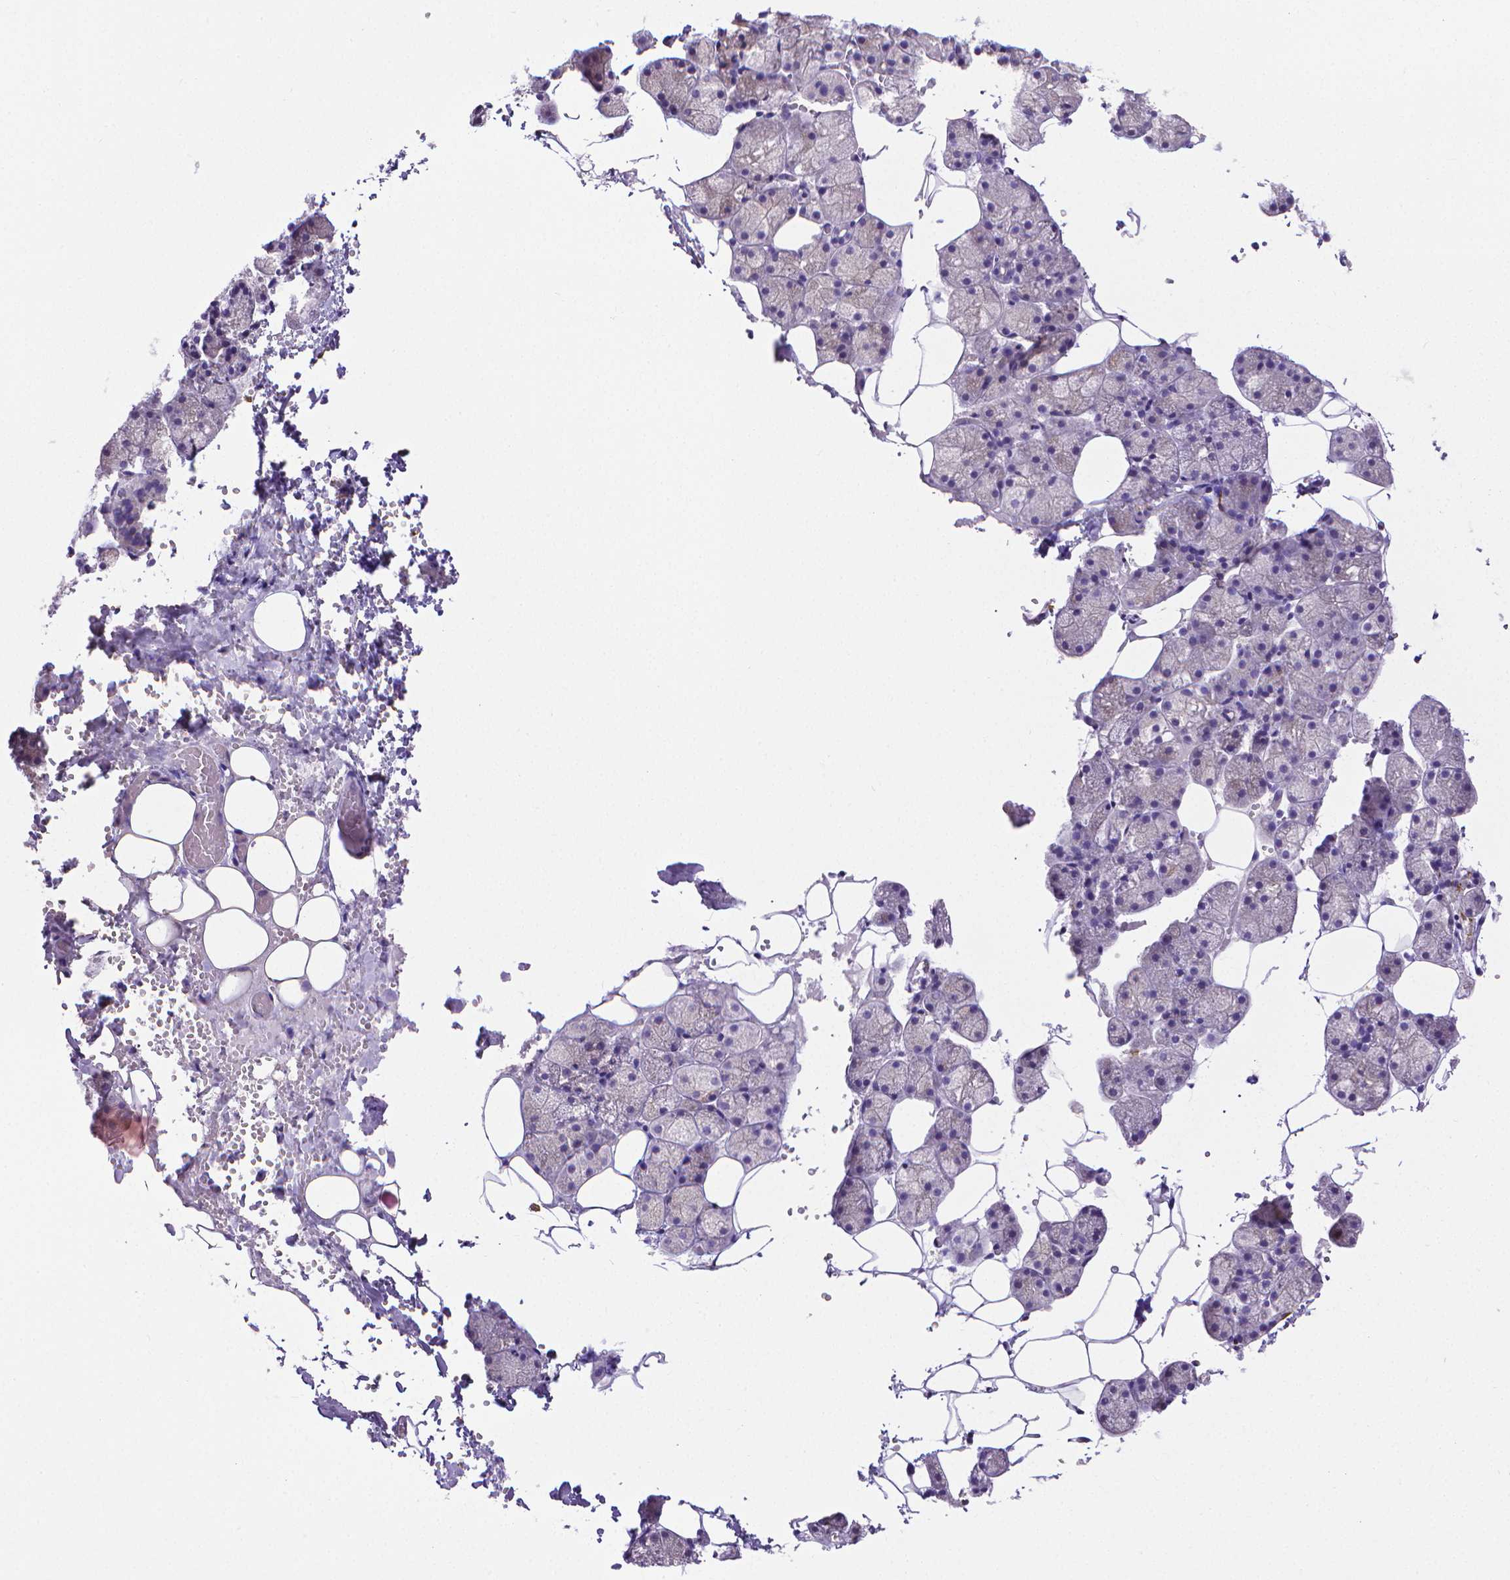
{"staining": {"intensity": "negative", "quantity": "none", "location": "none"}, "tissue": "salivary gland", "cell_type": "Glandular cells", "image_type": "normal", "snomed": [{"axis": "morphology", "description": "Normal tissue, NOS"}, {"axis": "topography", "description": "Salivary gland"}], "caption": "A high-resolution histopathology image shows immunohistochemistry staining of normal salivary gland, which demonstrates no significant staining in glandular cells. (Brightfield microscopy of DAB (3,3'-diaminobenzidine) IHC at high magnification).", "gene": "MMP9", "patient": {"sex": "male", "age": 38}}